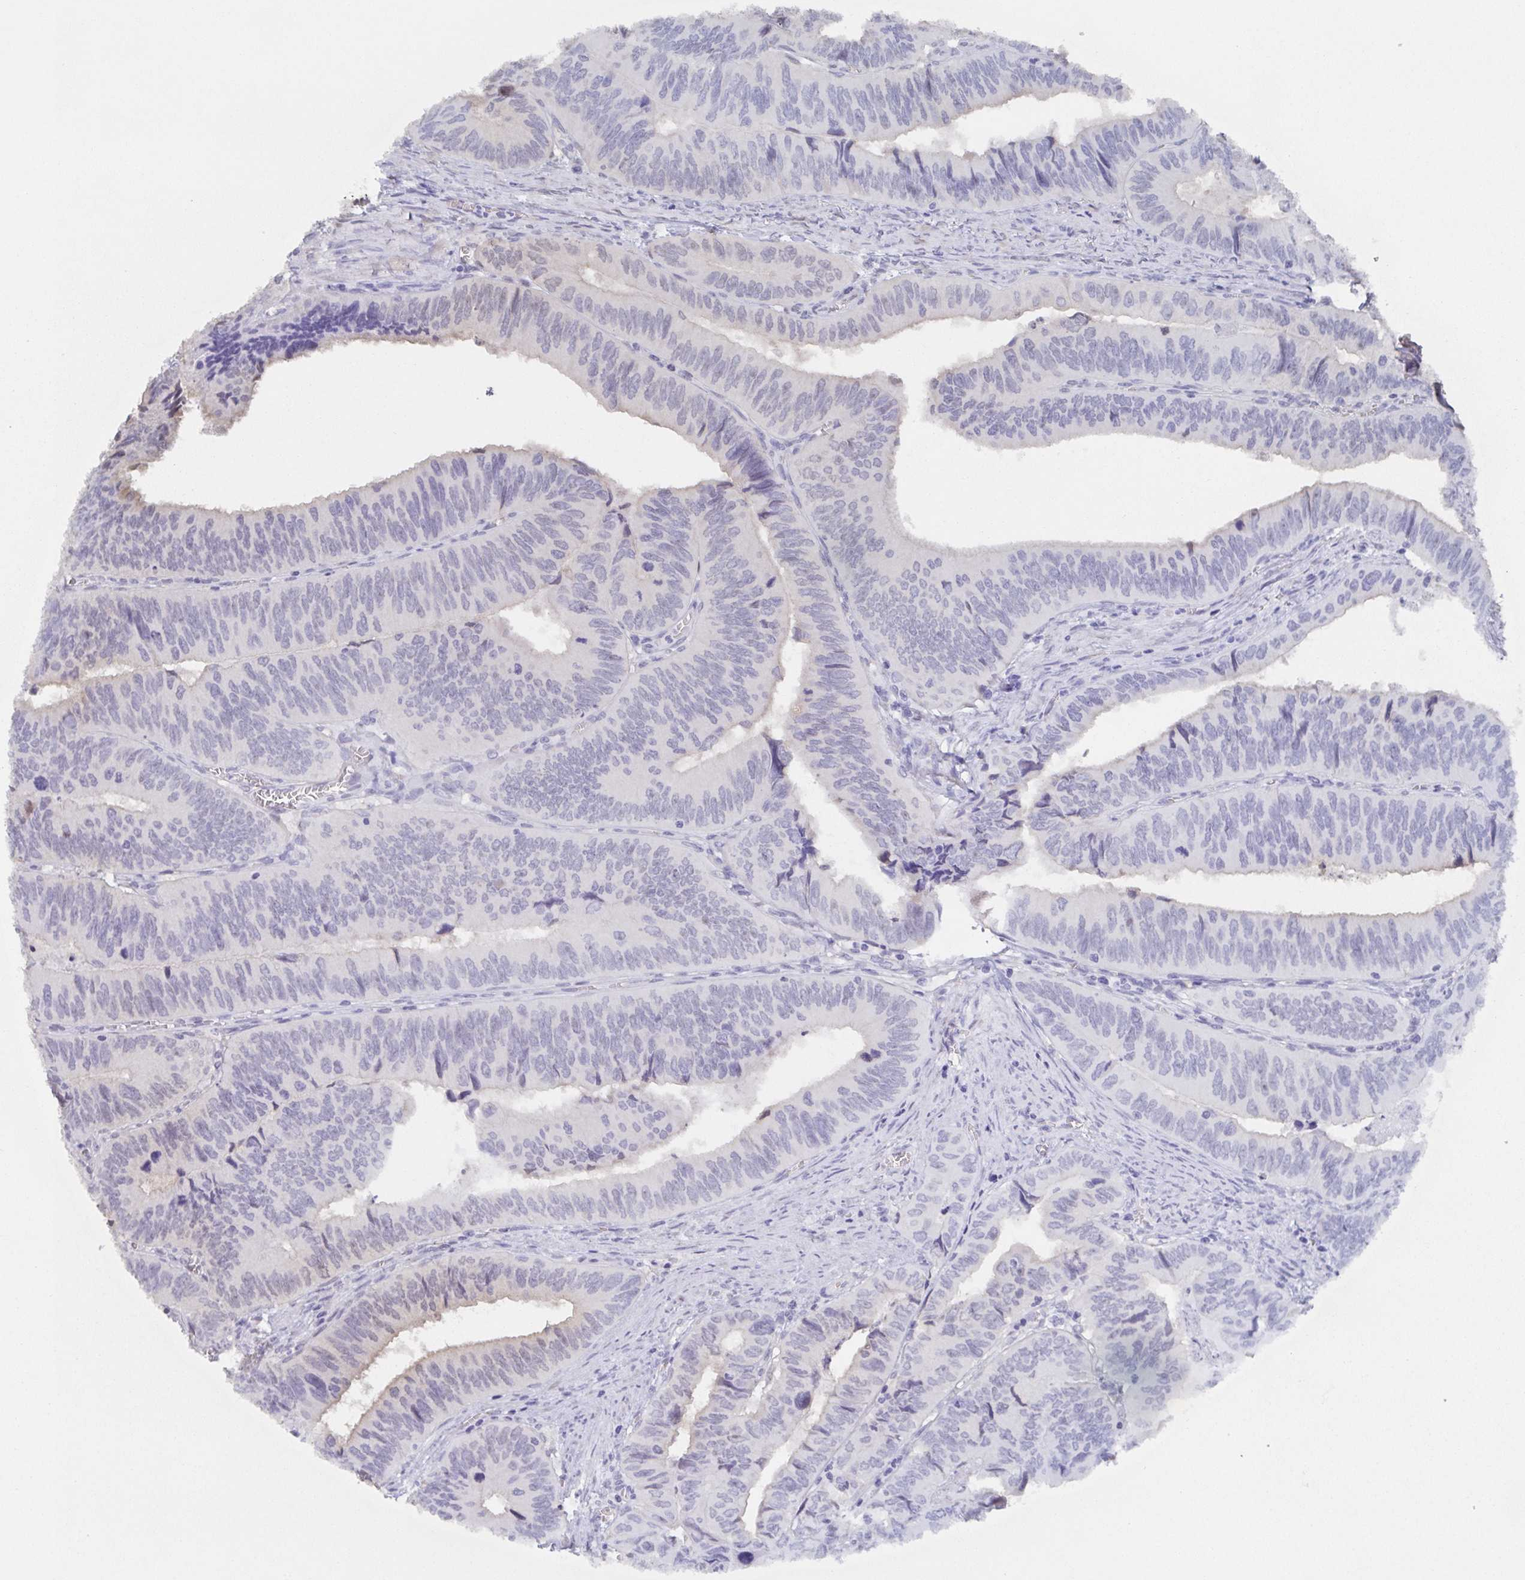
{"staining": {"intensity": "negative", "quantity": "none", "location": "none"}, "tissue": "colorectal cancer", "cell_type": "Tumor cells", "image_type": "cancer", "snomed": [{"axis": "morphology", "description": "Adenocarcinoma, NOS"}, {"axis": "topography", "description": "Colon"}], "caption": "IHC image of human colorectal cancer (adenocarcinoma) stained for a protein (brown), which exhibits no positivity in tumor cells.", "gene": "POU2F3", "patient": {"sex": "female", "age": 84}}